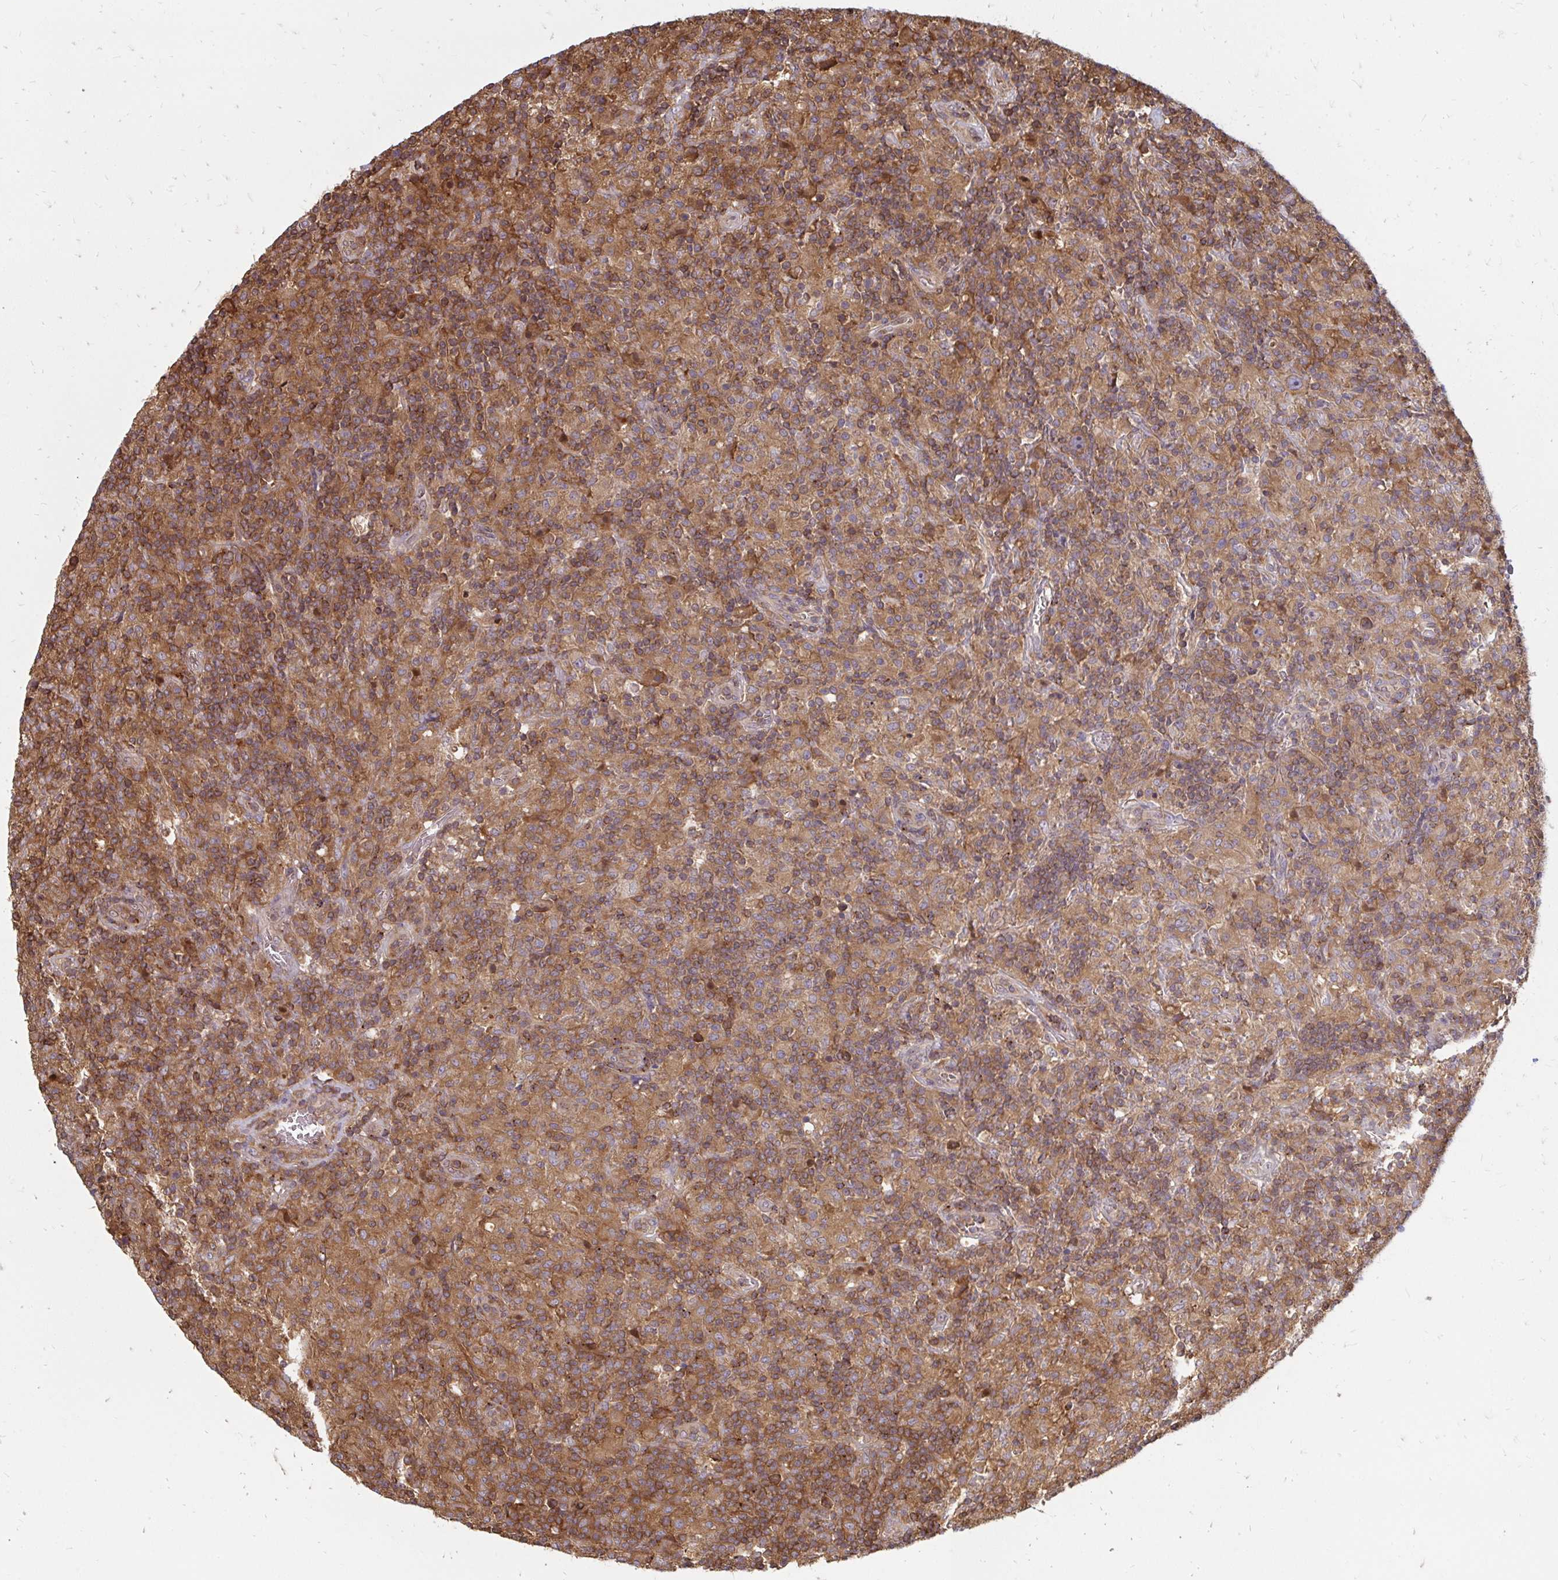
{"staining": {"intensity": "weak", "quantity": ">75%", "location": "cytoplasmic/membranous"}, "tissue": "lymphoma", "cell_type": "Tumor cells", "image_type": "cancer", "snomed": [{"axis": "morphology", "description": "Hodgkin's disease, NOS"}, {"axis": "topography", "description": "Lymph node"}], "caption": "A brown stain labels weak cytoplasmic/membranous positivity of a protein in human Hodgkin's disease tumor cells.", "gene": "ZNF285", "patient": {"sex": "male", "age": 70}}